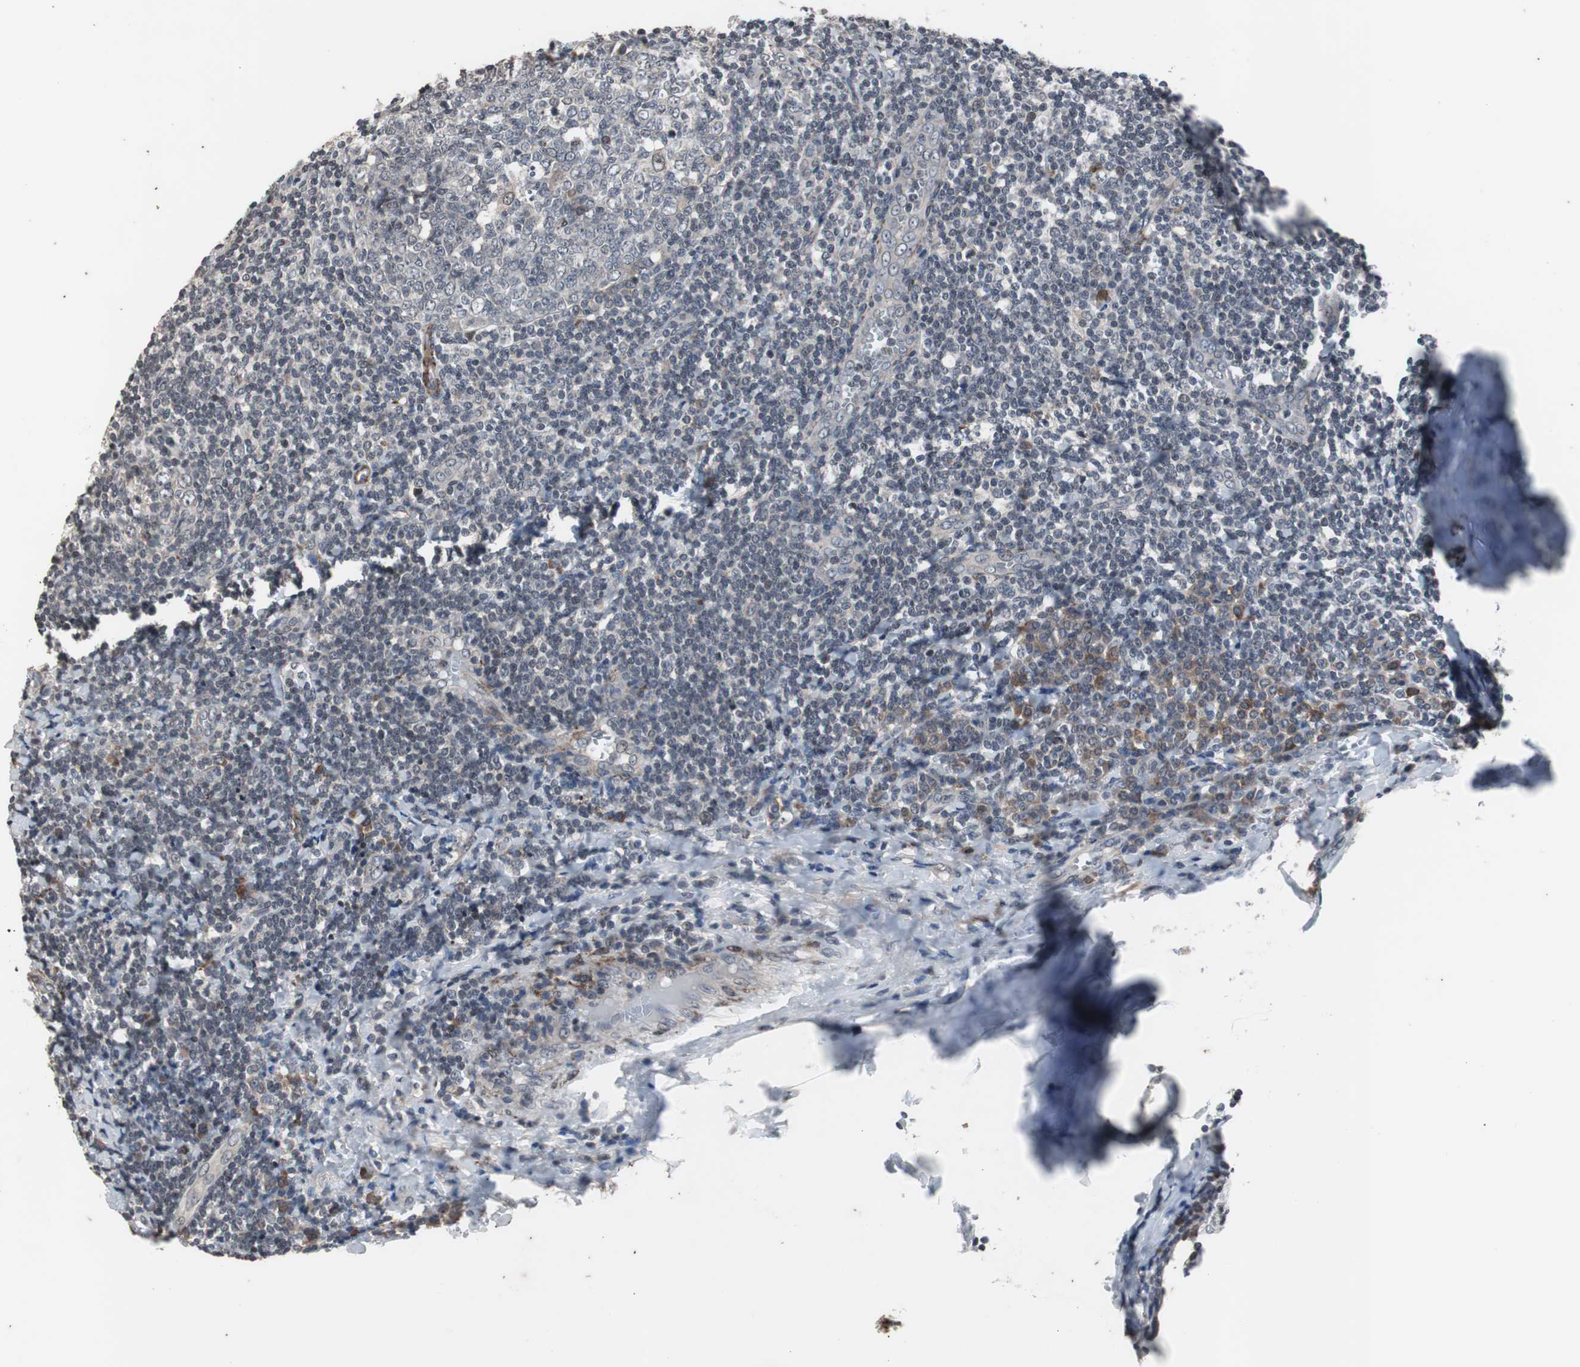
{"staining": {"intensity": "negative", "quantity": "none", "location": "none"}, "tissue": "tonsil", "cell_type": "Germinal center cells", "image_type": "normal", "snomed": [{"axis": "morphology", "description": "Normal tissue, NOS"}, {"axis": "topography", "description": "Tonsil"}], "caption": "Human tonsil stained for a protein using immunohistochemistry shows no positivity in germinal center cells.", "gene": "CRADD", "patient": {"sex": "male", "age": 31}}